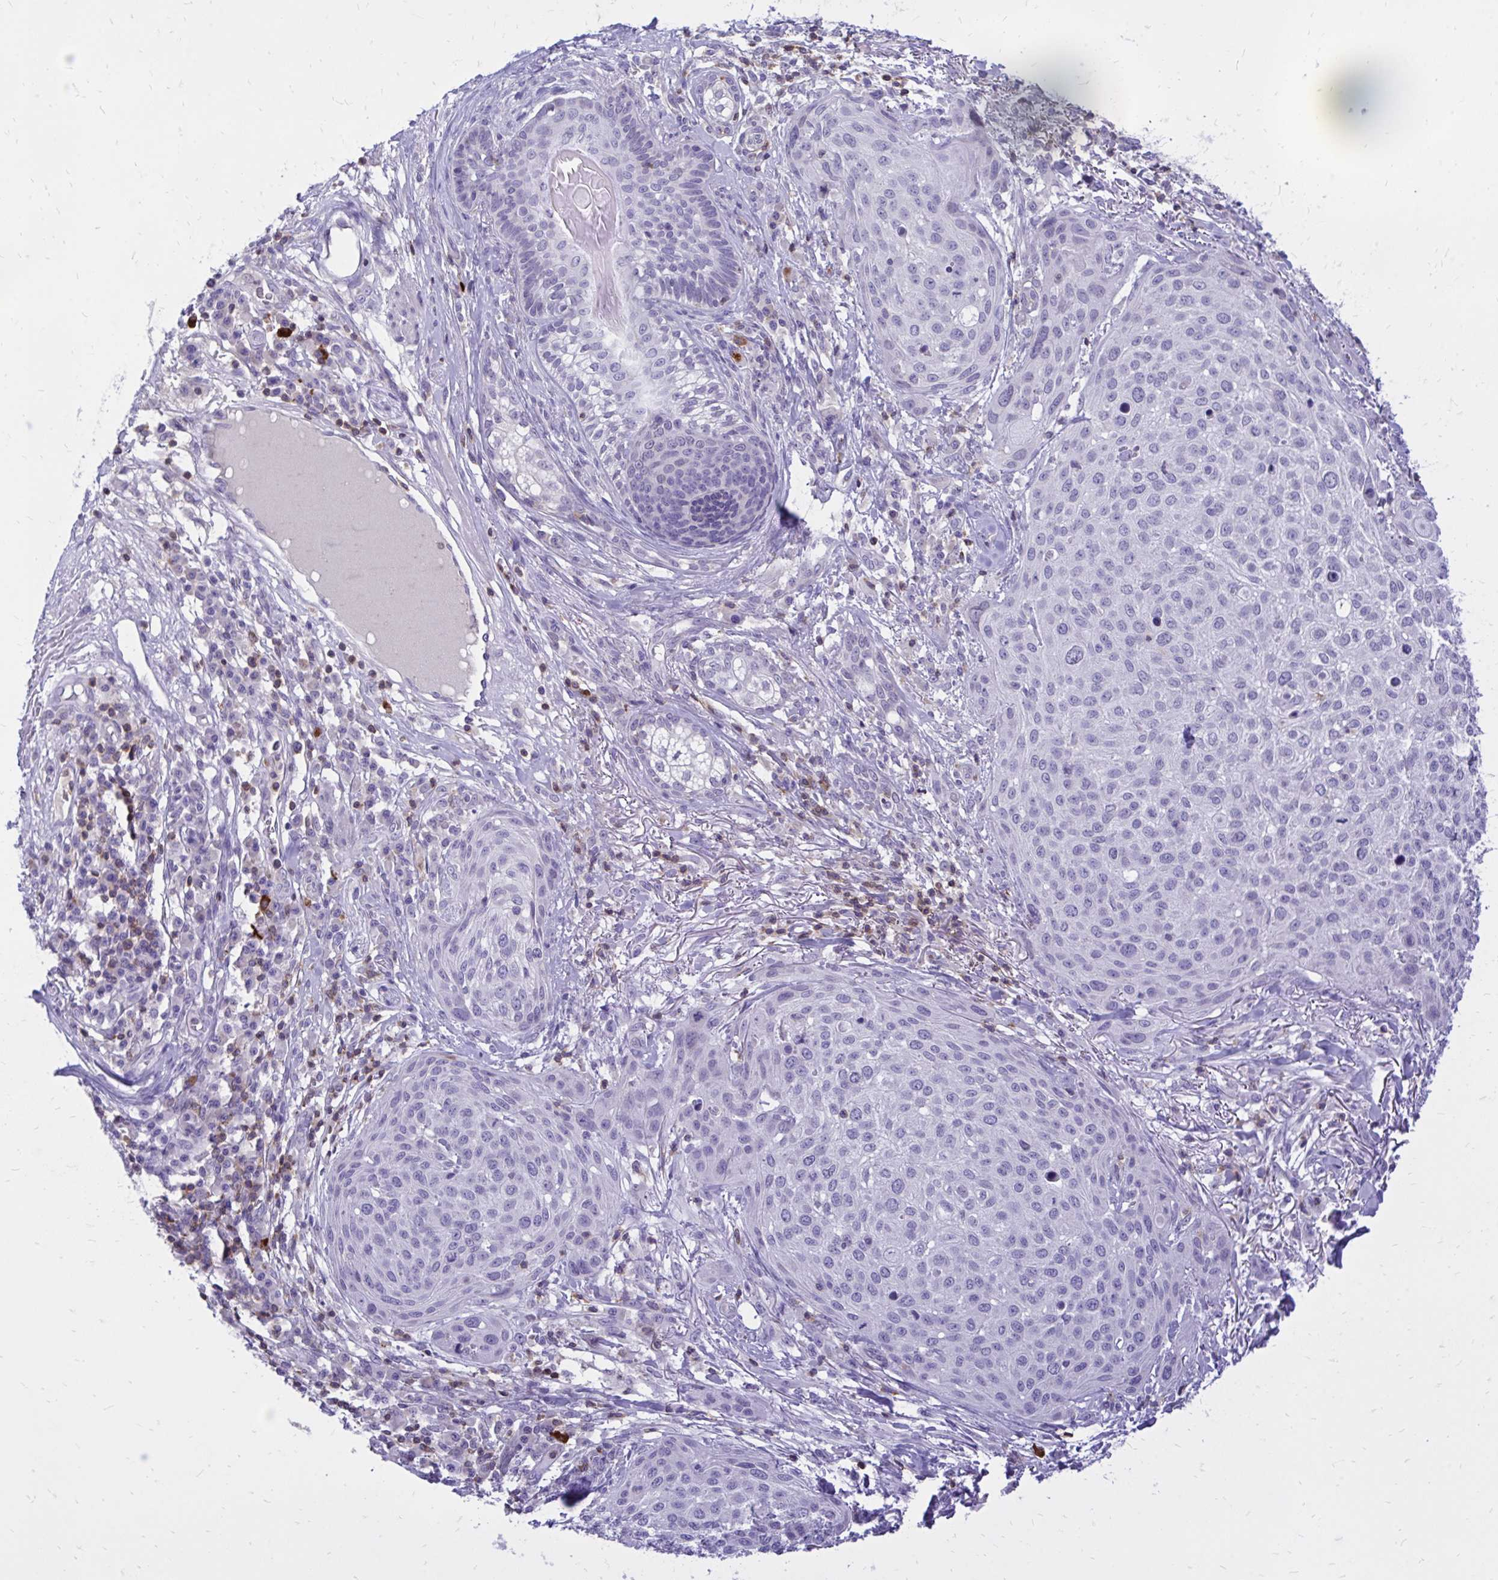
{"staining": {"intensity": "negative", "quantity": "none", "location": "none"}, "tissue": "skin cancer", "cell_type": "Tumor cells", "image_type": "cancer", "snomed": [{"axis": "morphology", "description": "Squamous cell carcinoma, NOS"}, {"axis": "topography", "description": "Skin"}], "caption": "This is an IHC histopathology image of human skin cancer (squamous cell carcinoma). There is no staining in tumor cells.", "gene": "CXCL8", "patient": {"sex": "female", "age": 87}}